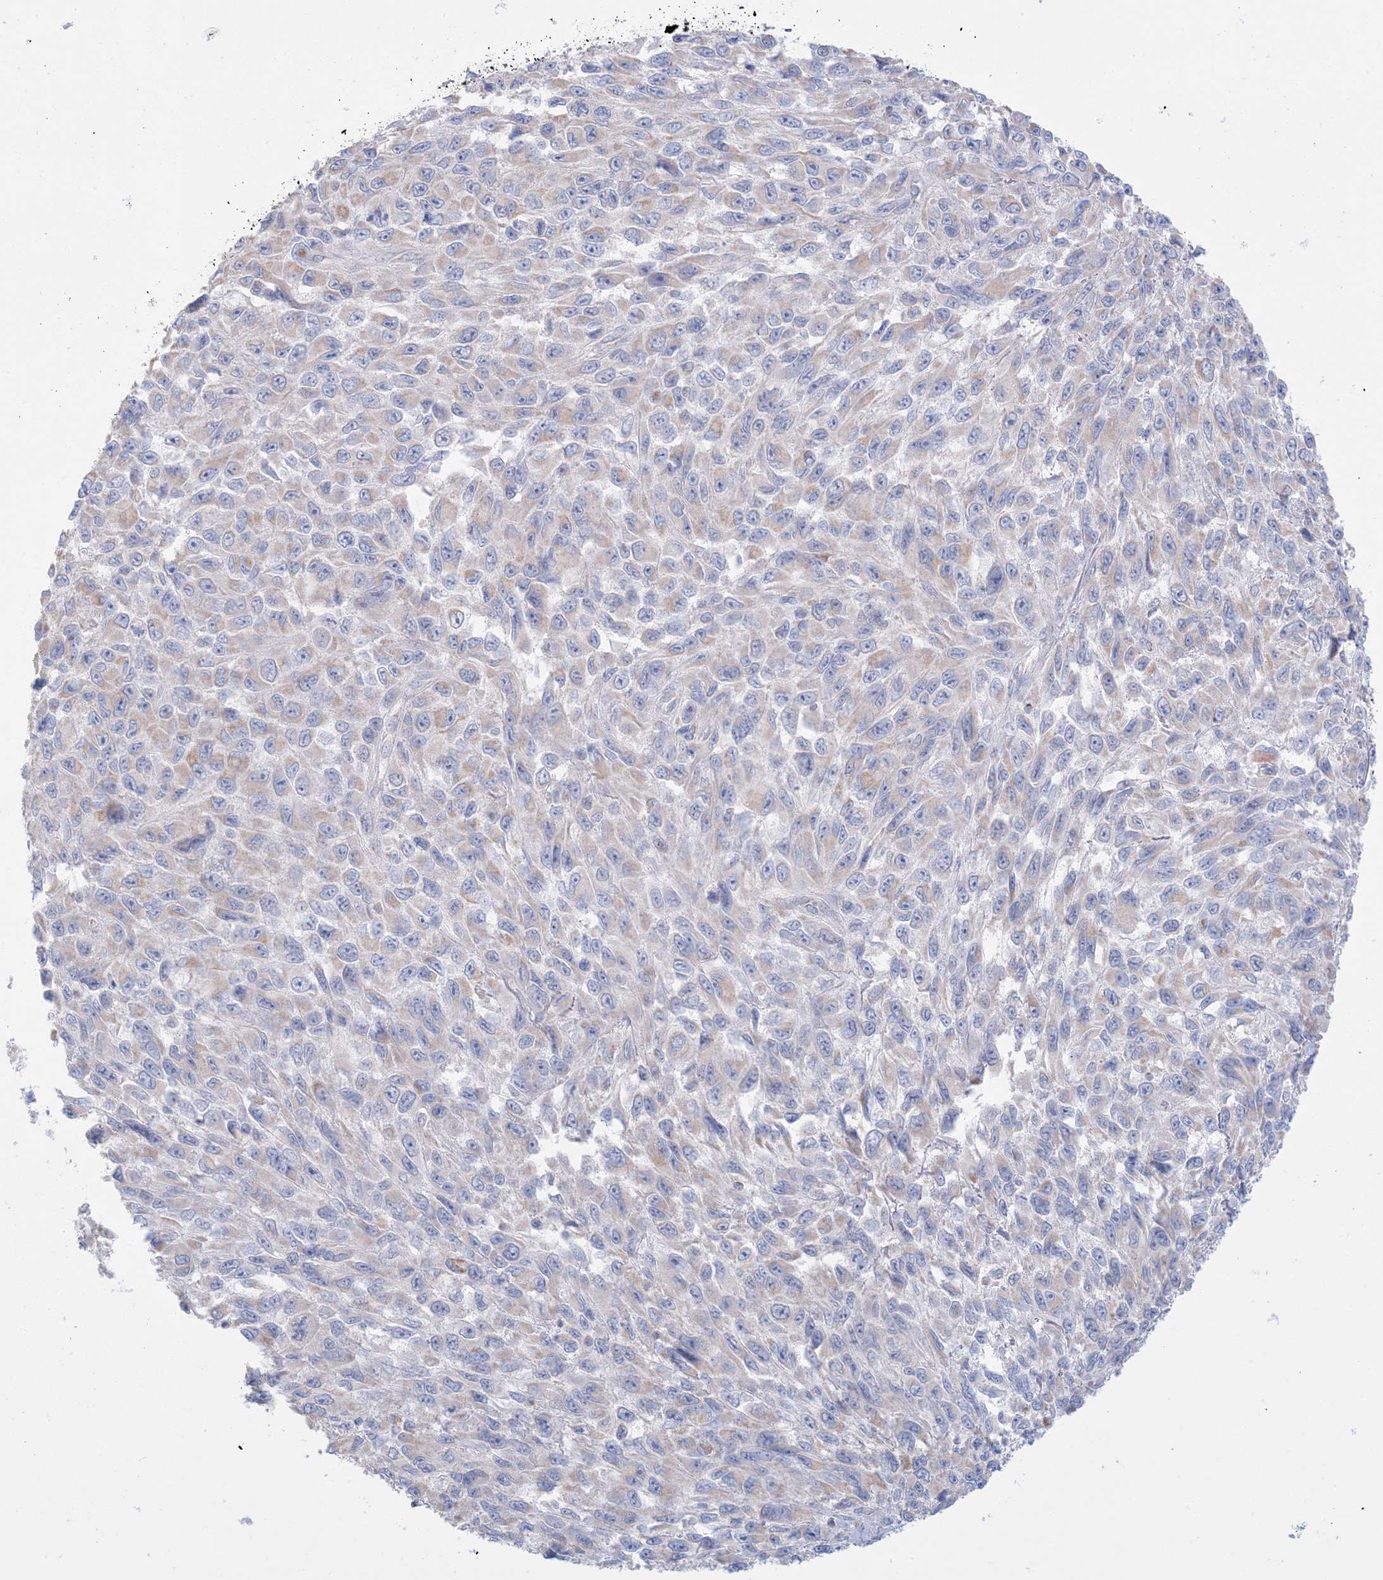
{"staining": {"intensity": "weak", "quantity": "25%-75%", "location": "cytoplasmic/membranous"}, "tissue": "melanoma", "cell_type": "Tumor cells", "image_type": "cancer", "snomed": [{"axis": "morphology", "description": "Malignant melanoma, NOS"}, {"axis": "topography", "description": "Skin"}], "caption": "The immunohistochemical stain labels weak cytoplasmic/membranous staining in tumor cells of melanoma tissue.", "gene": "KCTD6", "patient": {"sex": "female", "age": 96}}